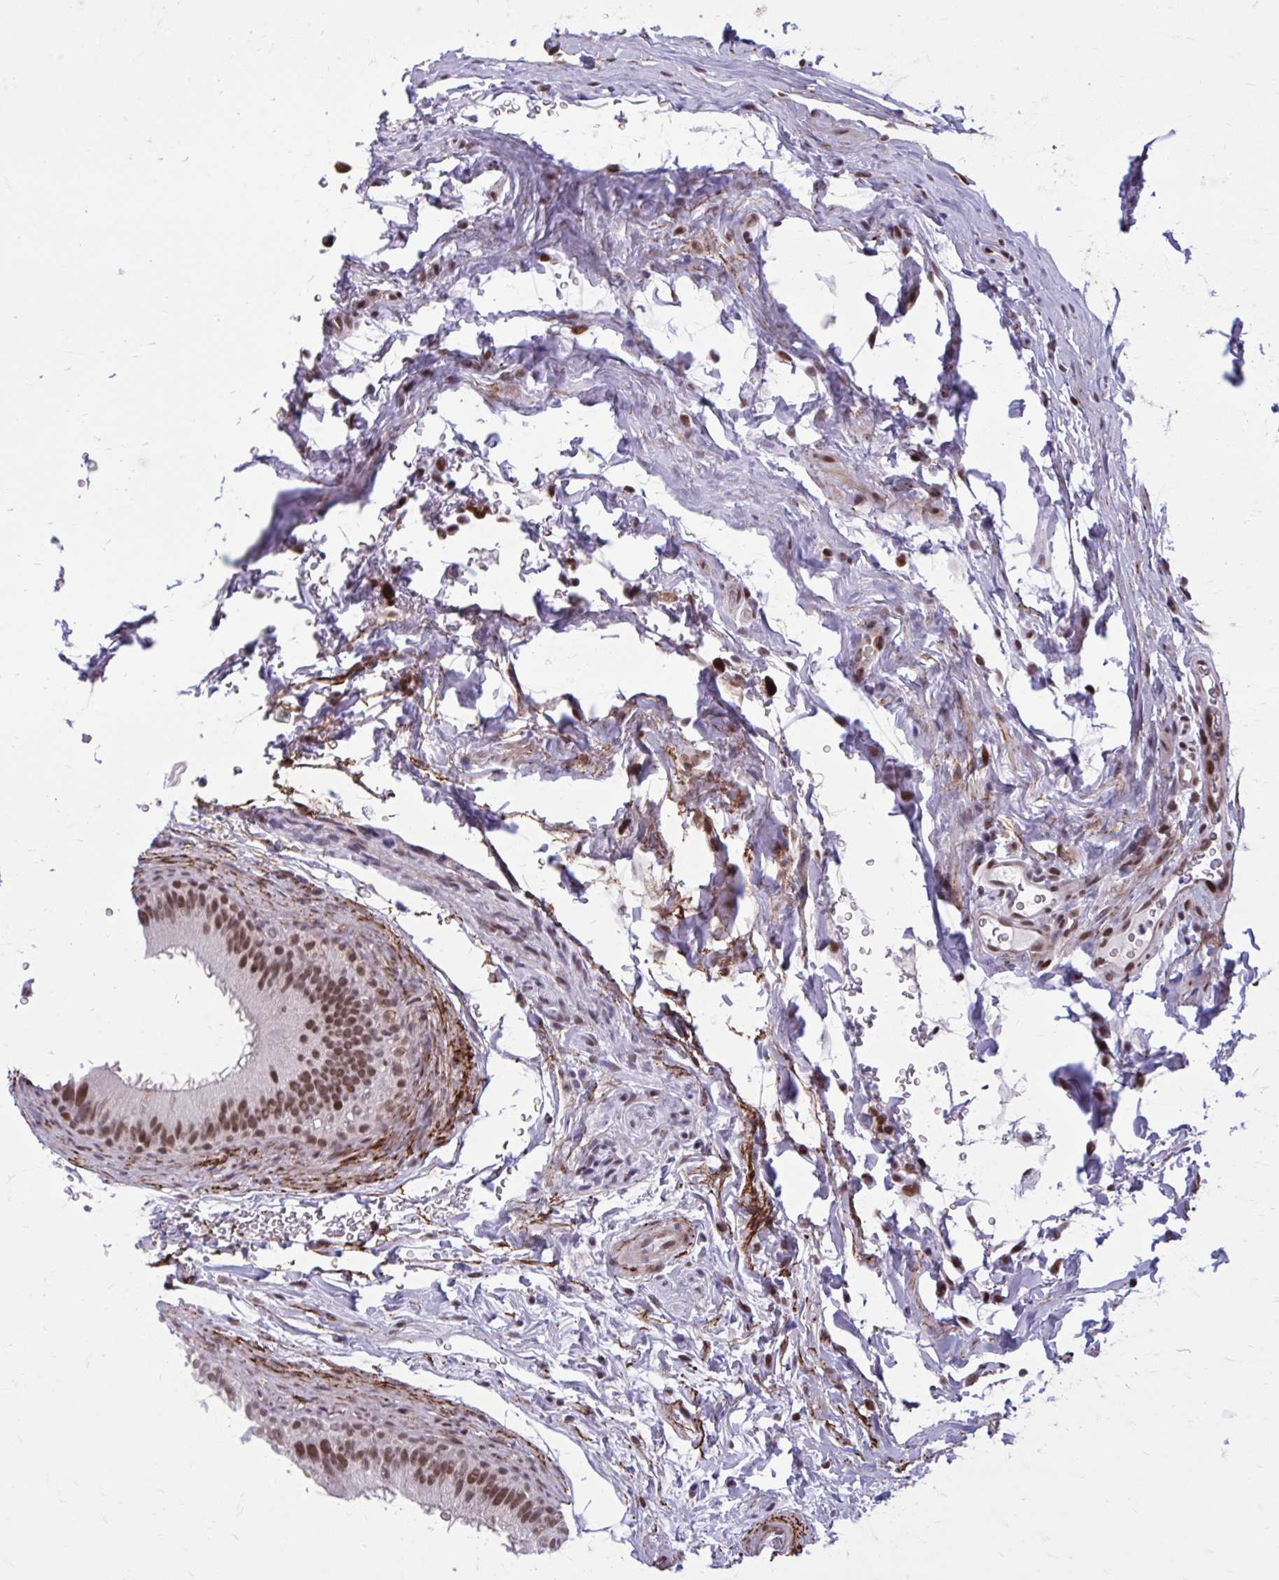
{"staining": {"intensity": "moderate", "quantity": ">75%", "location": "nuclear"}, "tissue": "epididymis", "cell_type": "Glandular cells", "image_type": "normal", "snomed": [{"axis": "morphology", "description": "Normal tissue, NOS"}, {"axis": "topography", "description": "Epididymis"}], "caption": "An image of epididymis stained for a protein exhibits moderate nuclear brown staining in glandular cells.", "gene": "PSME4", "patient": {"sex": "male", "age": 43}}